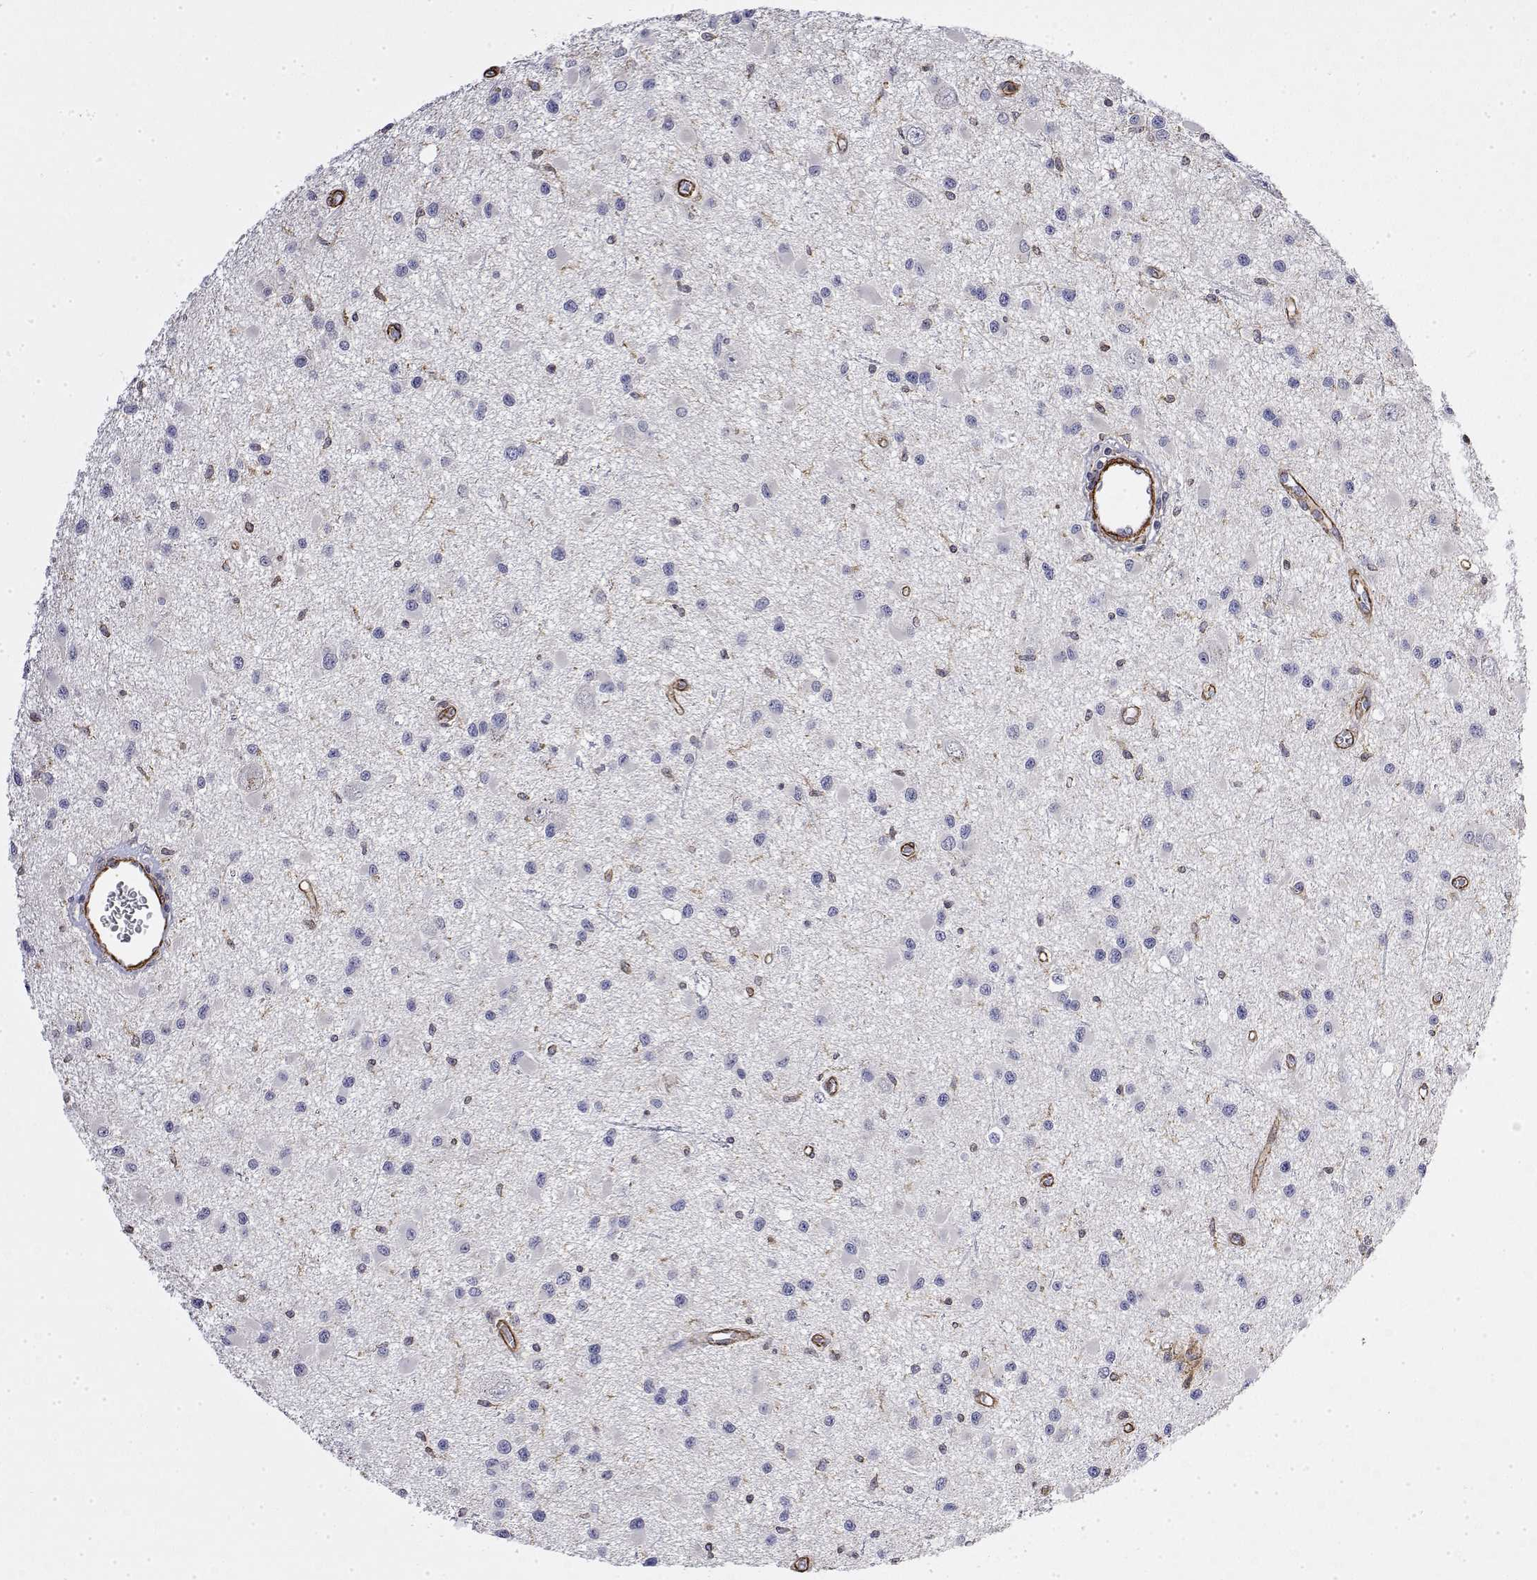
{"staining": {"intensity": "negative", "quantity": "none", "location": "none"}, "tissue": "glioma", "cell_type": "Tumor cells", "image_type": "cancer", "snomed": [{"axis": "morphology", "description": "Glioma, malignant, High grade"}, {"axis": "topography", "description": "Brain"}], "caption": "There is no significant expression in tumor cells of glioma.", "gene": "SOWAHD", "patient": {"sex": "male", "age": 54}}